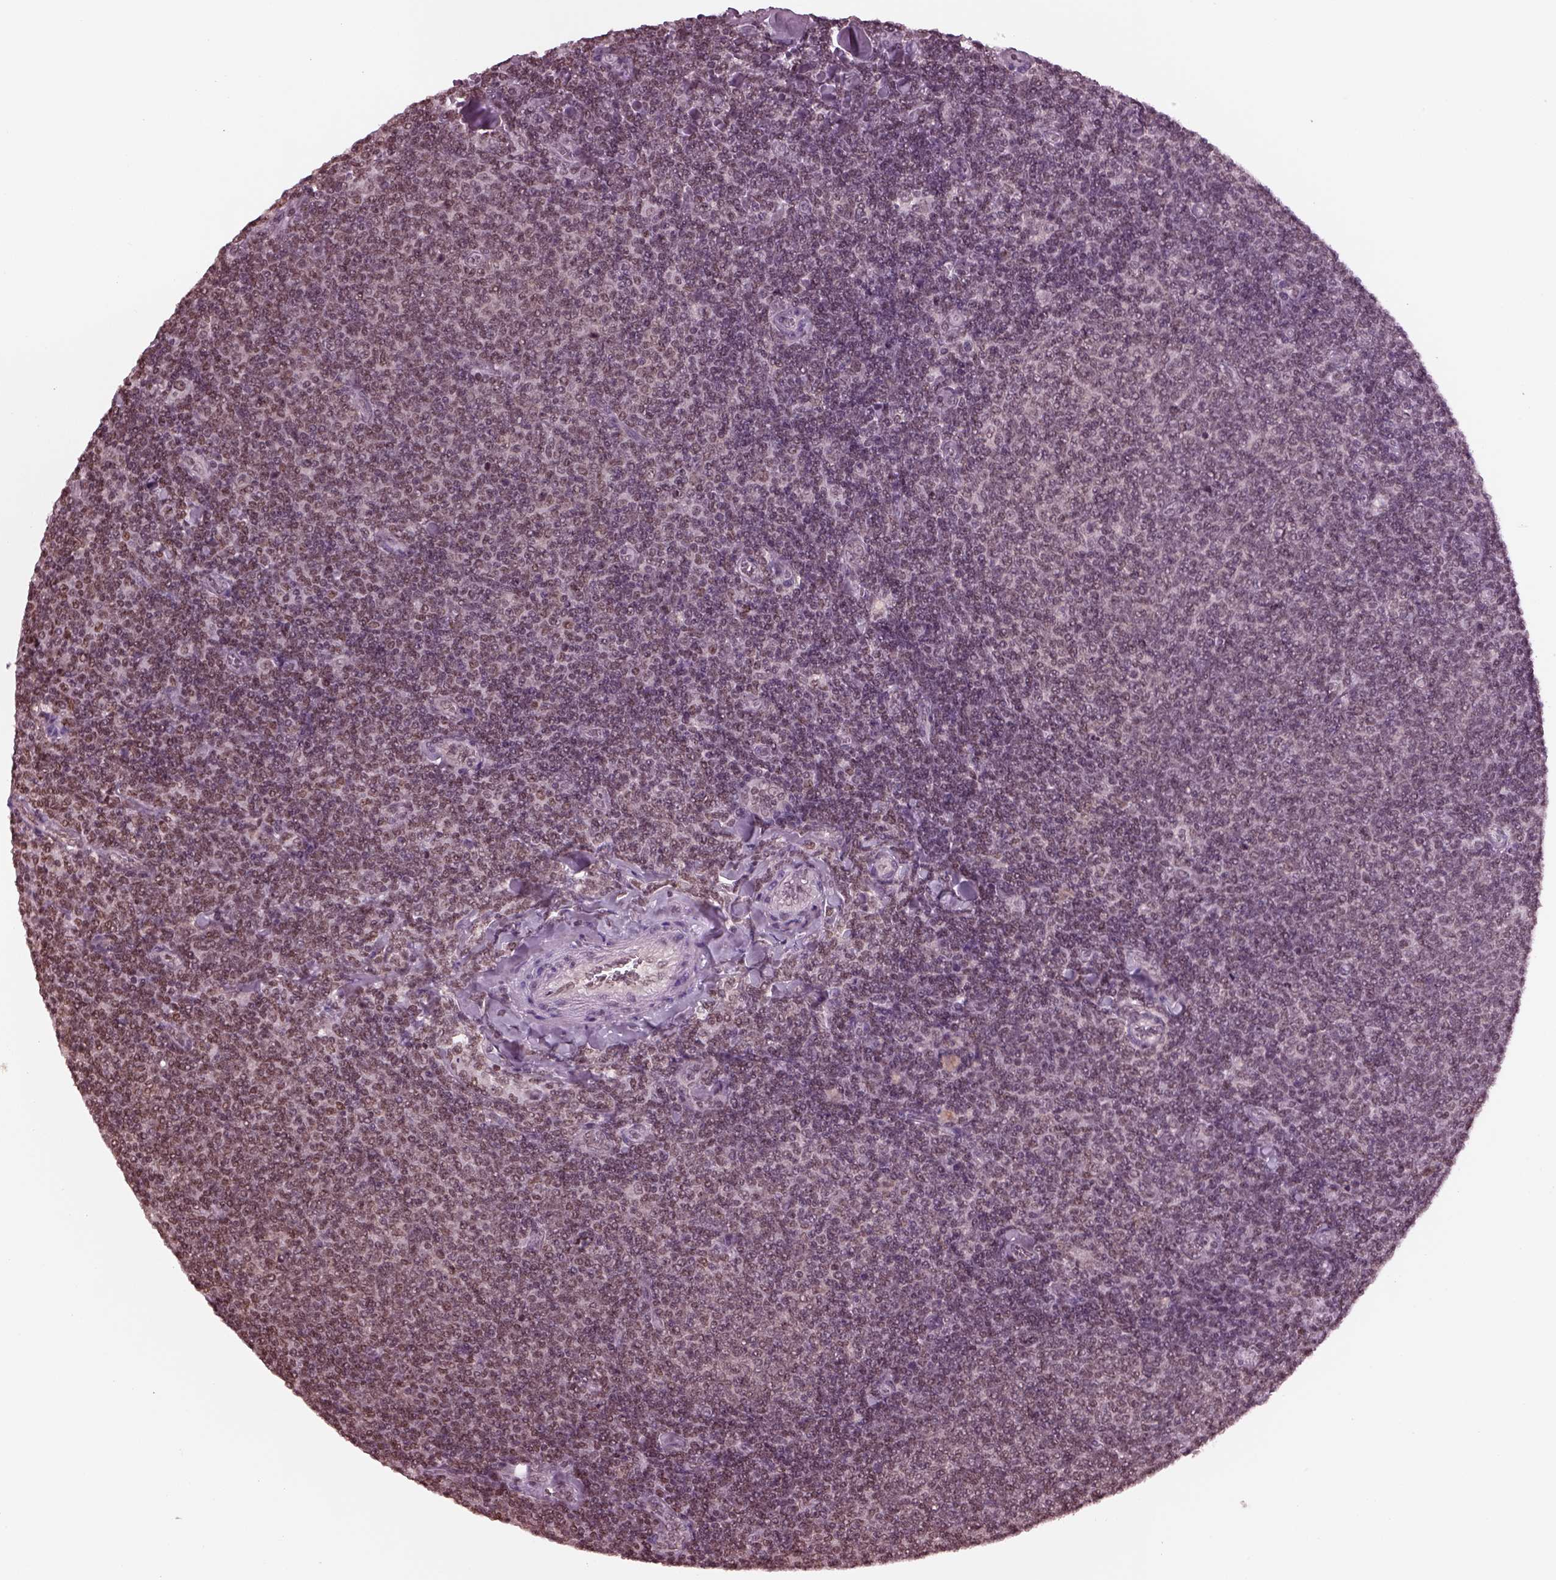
{"staining": {"intensity": "negative", "quantity": "none", "location": "none"}, "tissue": "lymphoma", "cell_type": "Tumor cells", "image_type": "cancer", "snomed": [{"axis": "morphology", "description": "Malignant lymphoma, non-Hodgkin's type, Low grade"}, {"axis": "topography", "description": "Lymph node"}], "caption": "Immunohistochemical staining of low-grade malignant lymphoma, non-Hodgkin's type exhibits no significant expression in tumor cells.", "gene": "RUVBL2", "patient": {"sex": "male", "age": 52}}